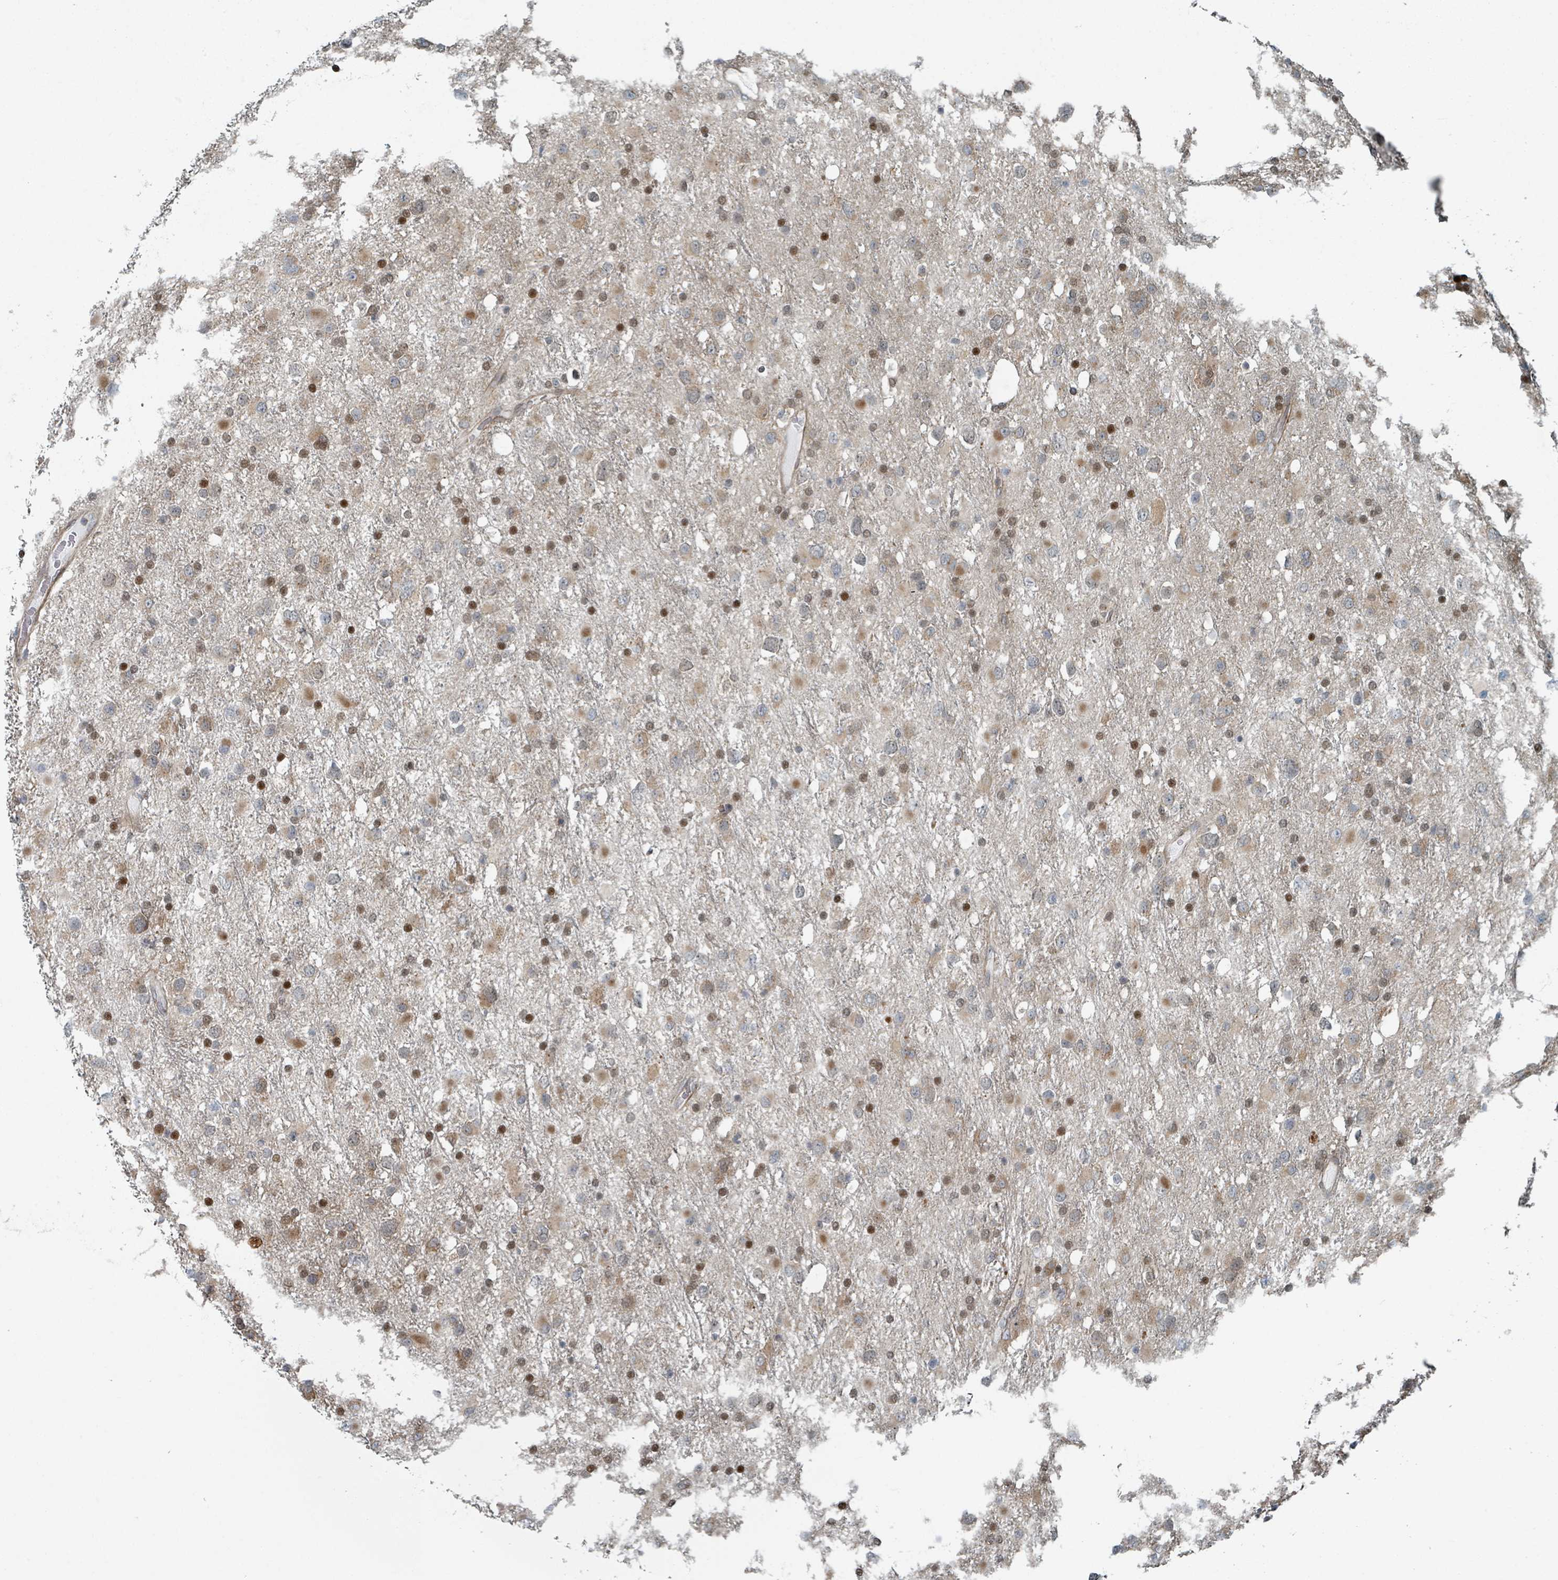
{"staining": {"intensity": "strong", "quantity": "<25%", "location": "nuclear"}, "tissue": "glioma", "cell_type": "Tumor cells", "image_type": "cancer", "snomed": [{"axis": "morphology", "description": "Glioma, malignant, Low grade"}, {"axis": "topography", "description": "Brain"}], "caption": "Immunohistochemical staining of human glioma demonstrates medium levels of strong nuclear protein positivity in approximately <25% of tumor cells. Nuclei are stained in blue.", "gene": "RHPN2", "patient": {"sex": "female", "age": 32}}